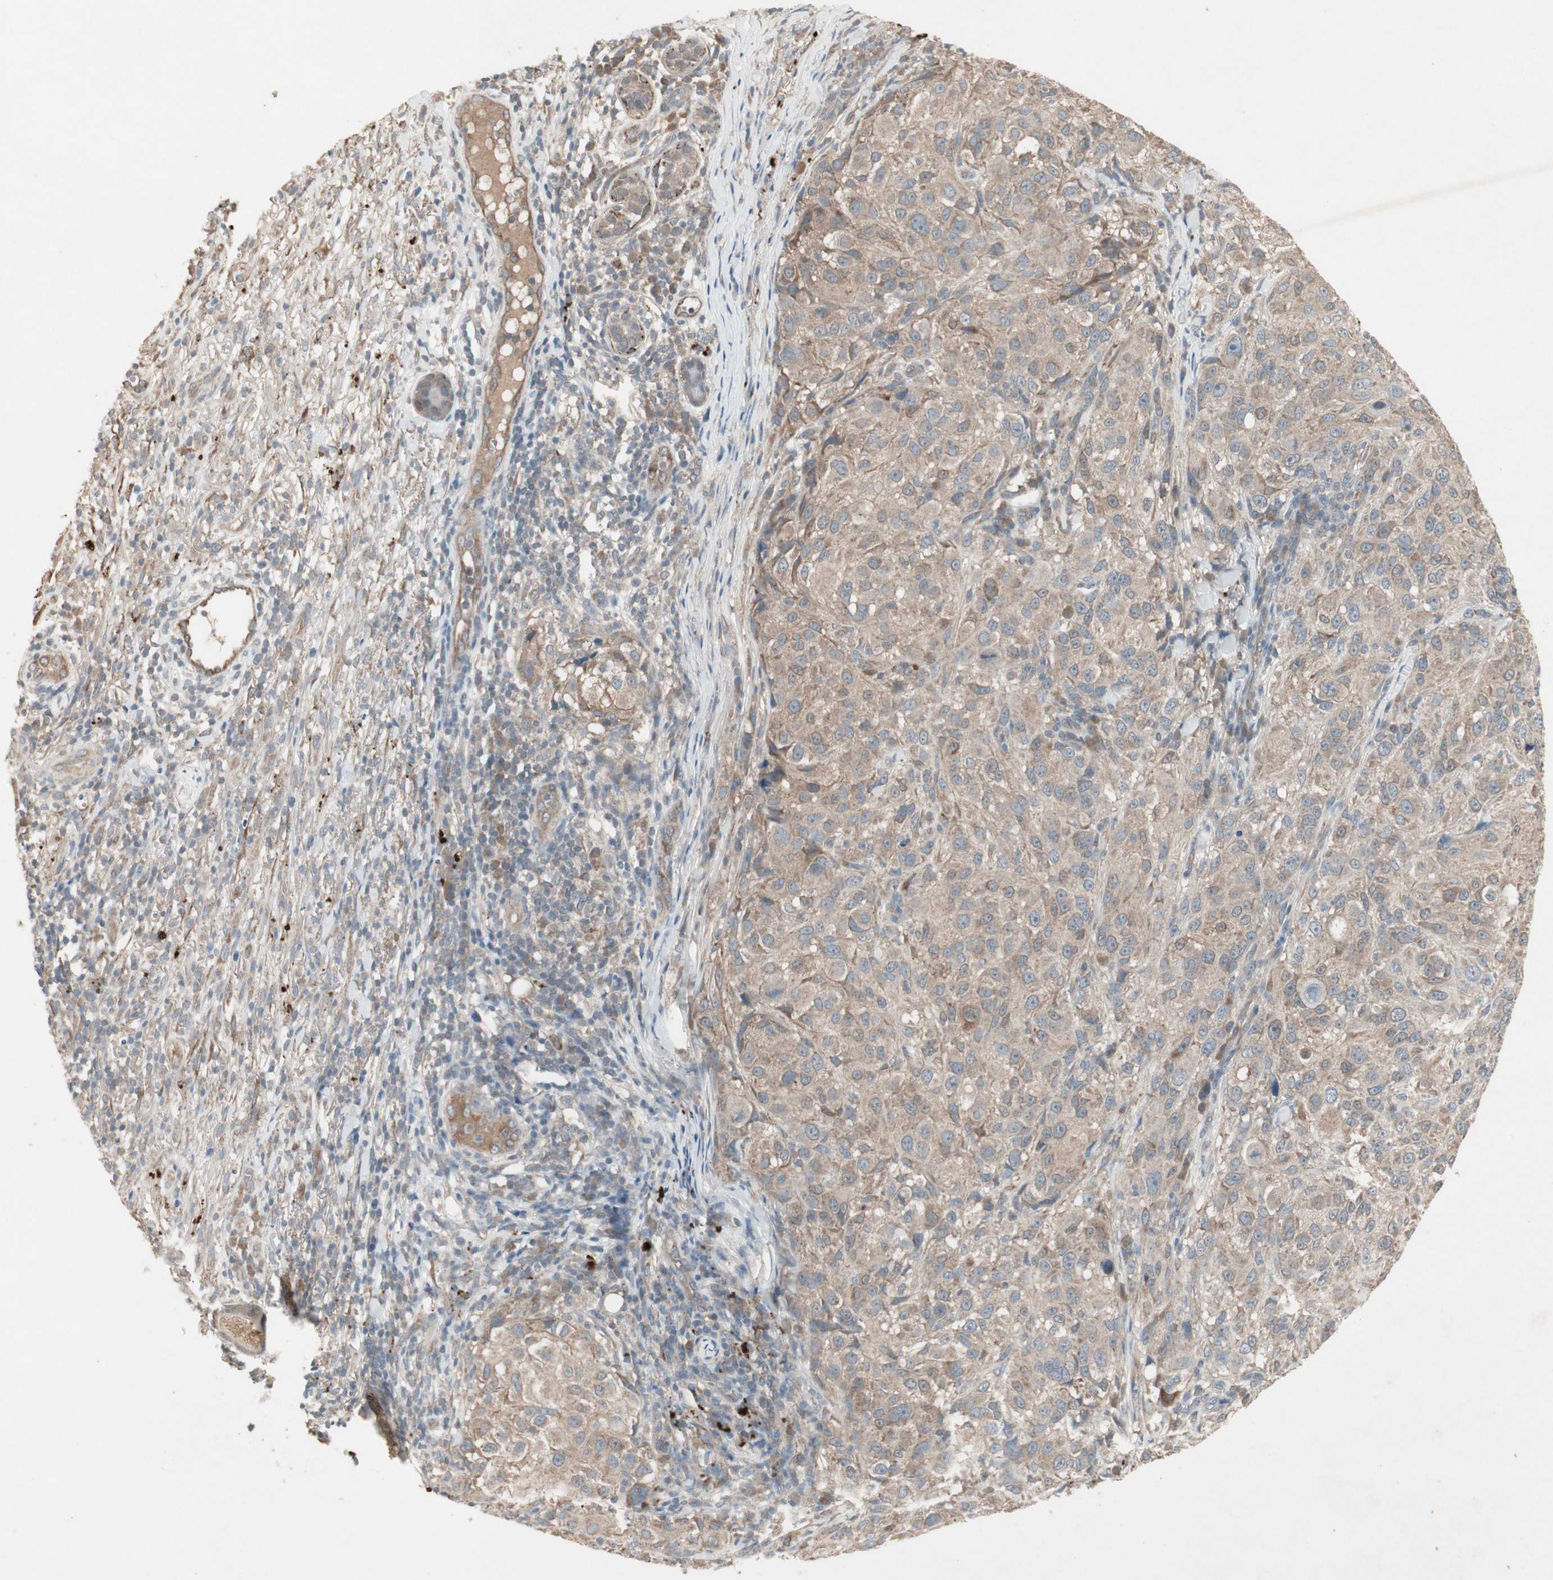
{"staining": {"intensity": "weak", "quantity": "25%-75%", "location": "cytoplasmic/membranous"}, "tissue": "melanoma", "cell_type": "Tumor cells", "image_type": "cancer", "snomed": [{"axis": "morphology", "description": "Necrosis, NOS"}, {"axis": "morphology", "description": "Malignant melanoma, NOS"}, {"axis": "topography", "description": "Skin"}], "caption": "This image reveals immunohistochemistry (IHC) staining of malignant melanoma, with low weak cytoplasmic/membranous positivity in approximately 25%-75% of tumor cells.", "gene": "JMJD7-PLA2G4B", "patient": {"sex": "female", "age": 87}}